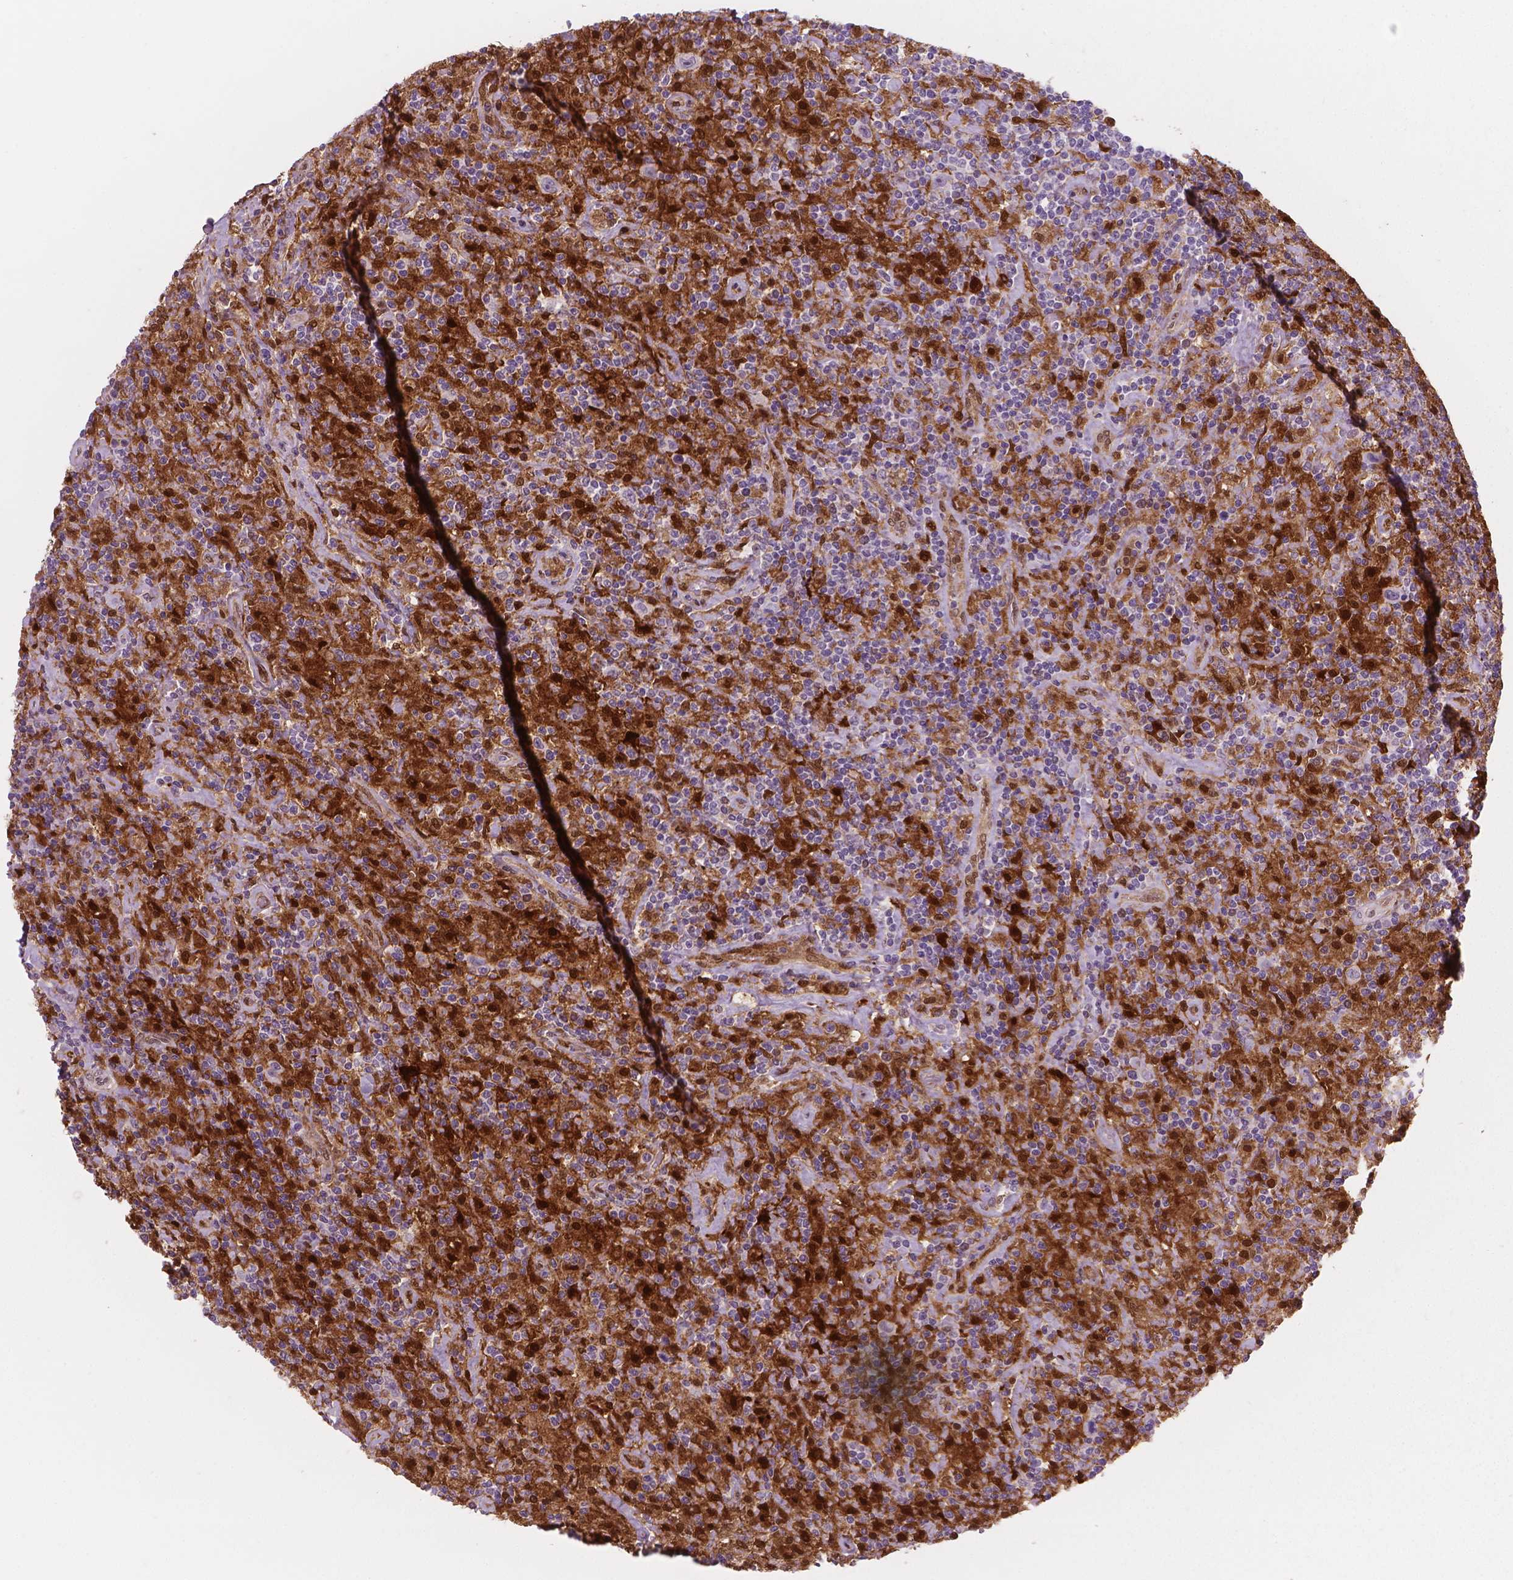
{"staining": {"intensity": "negative", "quantity": "none", "location": "none"}, "tissue": "lymphoma", "cell_type": "Tumor cells", "image_type": "cancer", "snomed": [{"axis": "morphology", "description": "Hodgkin's disease, NOS"}, {"axis": "topography", "description": "Lymph node"}], "caption": "A histopathology image of human Hodgkin's disease is negative for staining in tumor cells.", "gene": "TNFAIP2", "patient": {"sex": "male", "age": 70}}